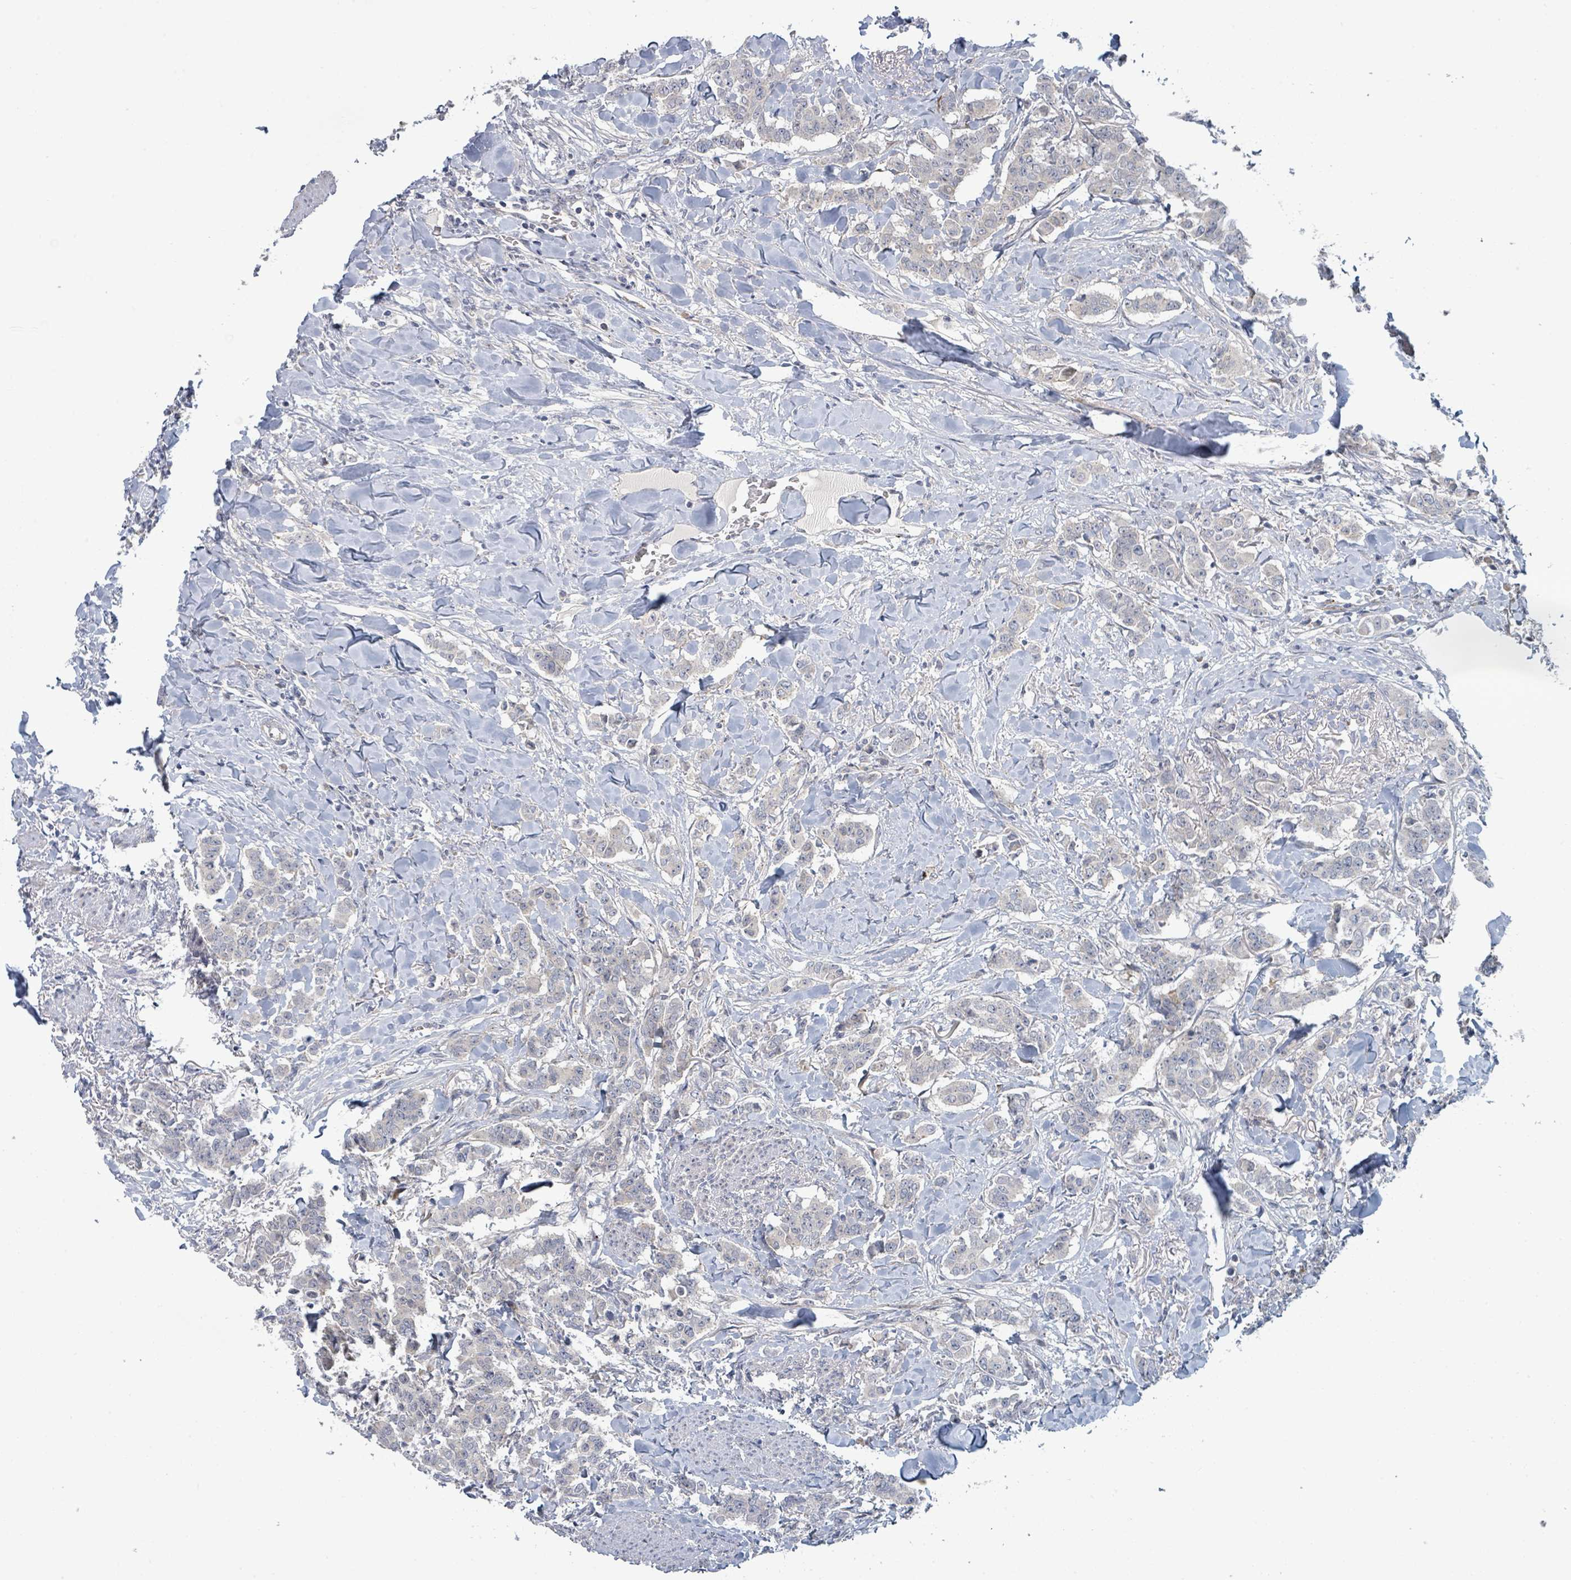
{"staining": {"intensity": "negative", "quantity": "none", "location": "none"}, "tissue": "breast cancer", "cell_type": "Tumor cells", "image_type": "cancer", "snomed": [{"axis": "morphology", "description": "Duct carcinoma"}, {"axis": "topography", "description": "Breast"}], "caption": "This histopathology image is of breast infiltrating ductal carcinoma stained with immunohistochemistry (IHC) to label a protein in brown with the nuclei are counter-stained blue. There is no positivity in tumor cells.", "gene": "COL5A3", "patient": {"sex": "female", "age": 40}}